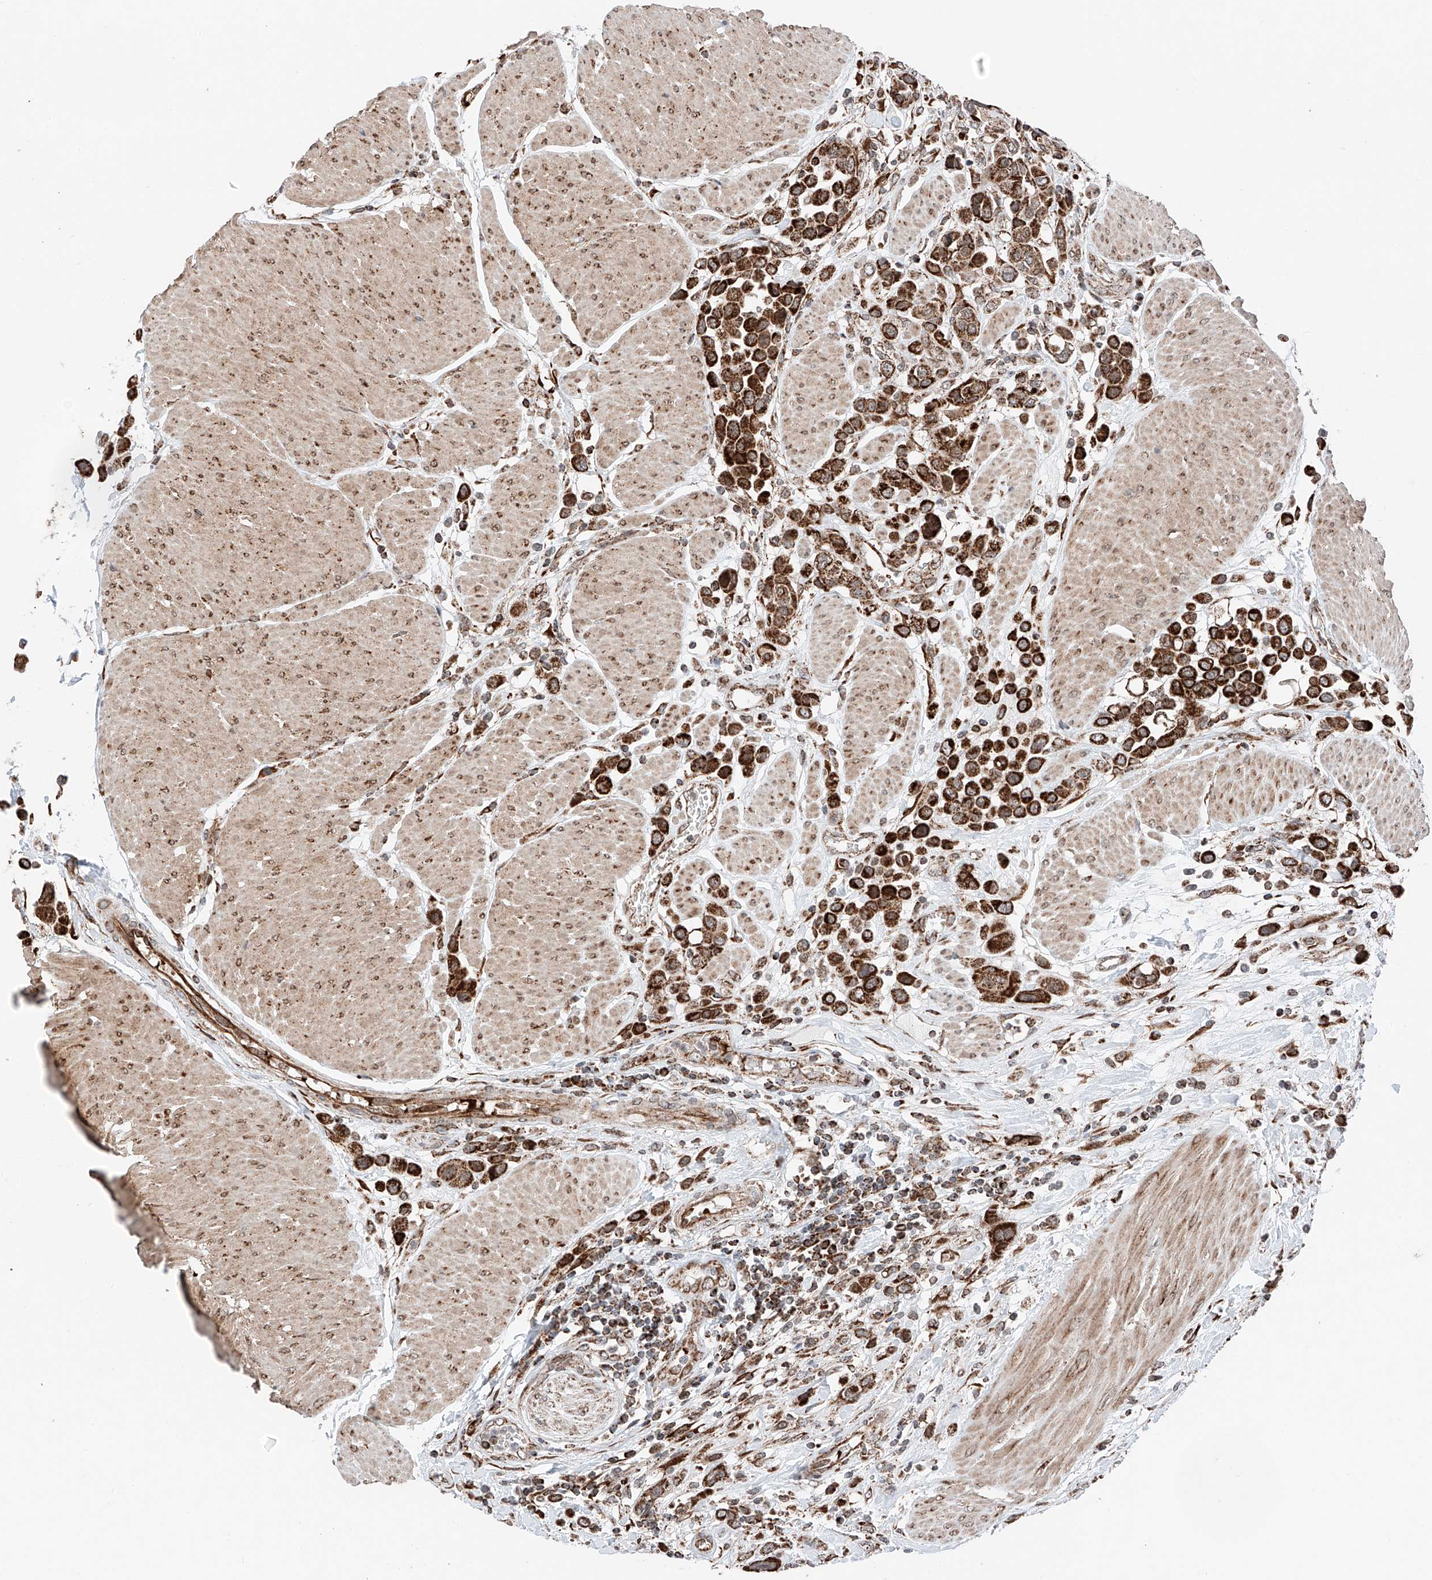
{"staining": {"intensity": "strong", "quantity": ">75%", "location": "cytoplasmic/membranous"}, "tissue": "urothelial cancer", "cell_type": "Tumor cells", "image_type": "cancer", "snomed": [{"axis": "morphology", "description": "Urothelial carcinoma, High grade"}, {"axis": "topography", "description": "Urinary bladder"}], "caption": "About >75% of tumor cells in urothelial carcinoma (high-grade) exhibit strong cytoplasmic/membranous protein positivity as visualized by brown immunohistochemical staining.", "gene": "ZSCAN29", "patient": {"sex": "male", "age": 50}}